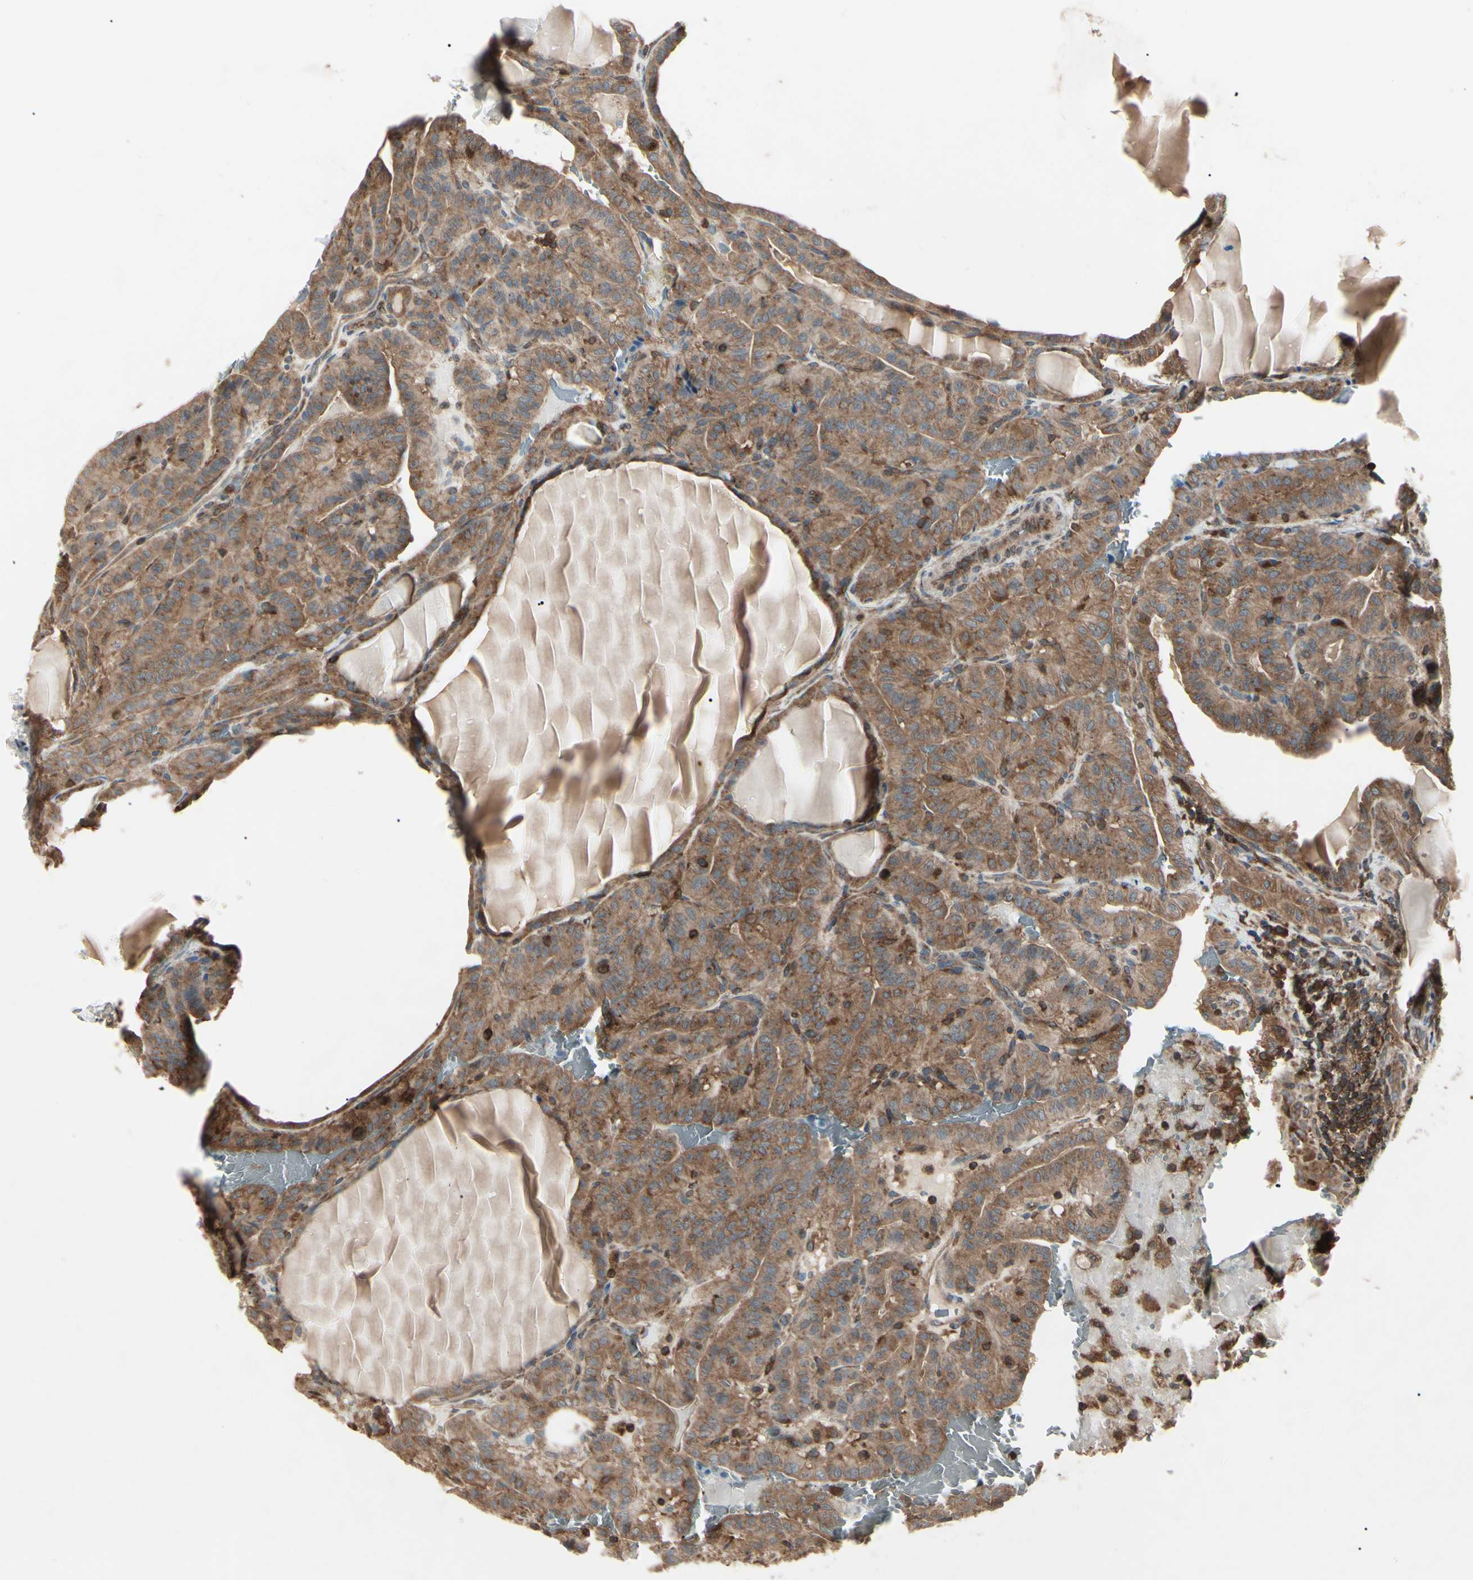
{"staining": {"intensity": "strong", "quantity": ">75%", "location": "cytoplasmic/membranous,nuclear"}, "tissue": "thyroid cancer", "cell_type": "Tumor cells", "image_type": "cancer", "snomed": [{"axis": "morphology", "description": "Papillary adenocarcinoma, NOS"}, {"axis": "topography", "description": "Thyroid gland"}], "caption": "A photomicrograph showing strong cytoplasmic/membranous and nuclear staining in about >75% of tumor cells in thyroid cancer (papillary adenocarcinoma), as visualized by brown immunohistochemical staining.", "gene": "MAPRE1", "patient": {"sex": "male", "age": 77}}